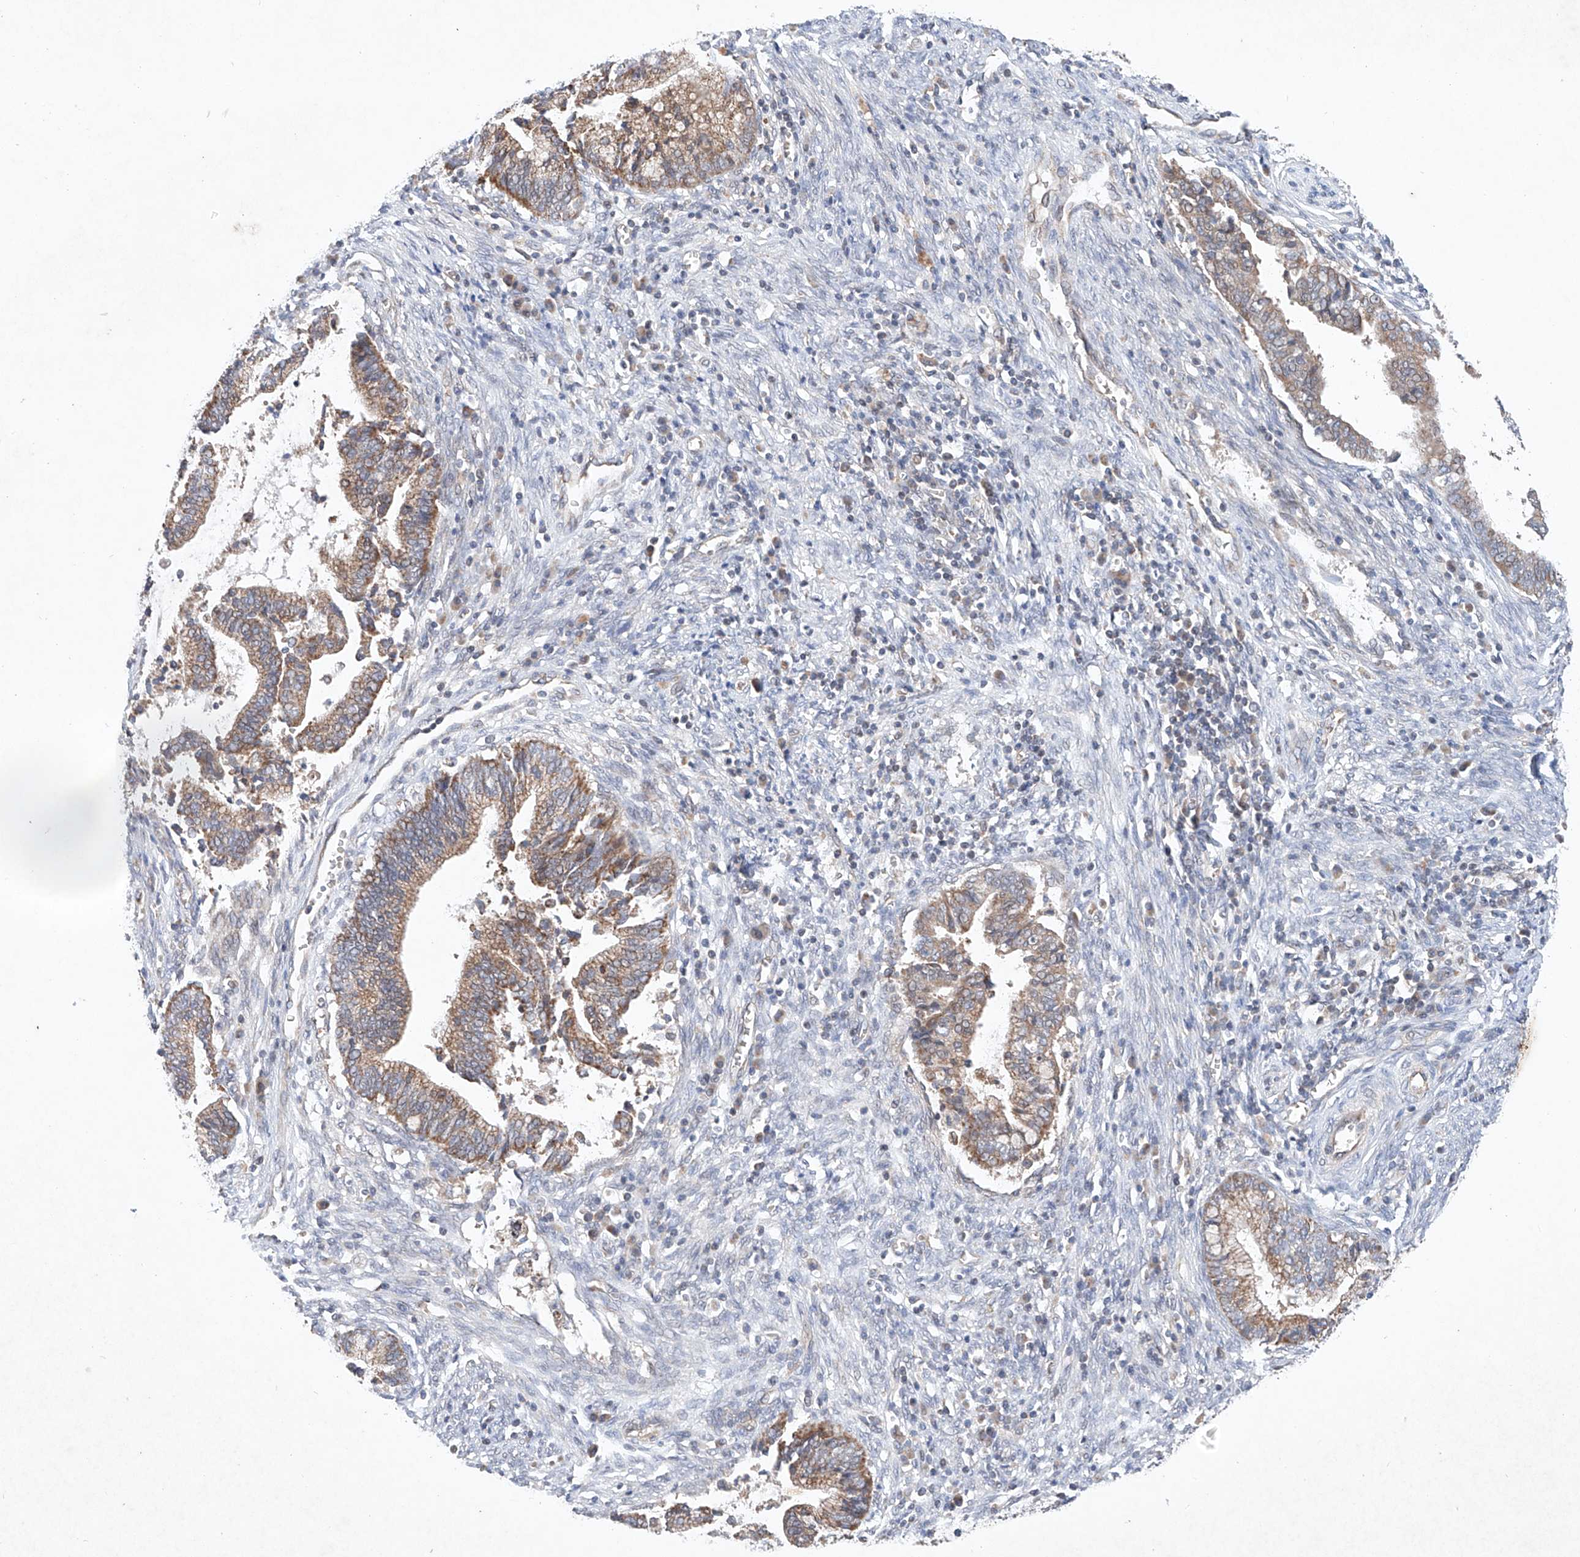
{"staining": {"intensity": "weak", "quantity": ">75%", "location": "cytoplasmic/membranous"}, "tissue": "cervical cancer", "cell_type": "Tumor cells", "image_type": "cancer", "snomed": [{"axis": "morphology", "description": "Adenocarcinoma, NOS"}, {"axis": "topography", "description": "Cervix"}], "caption": "Weak cytoplasmic/membranous staining is identified in approximately >75% of tumor cells in cervical cancer.", "gene": "FASTK", "patient": {"sex": "female", "age": 44}}